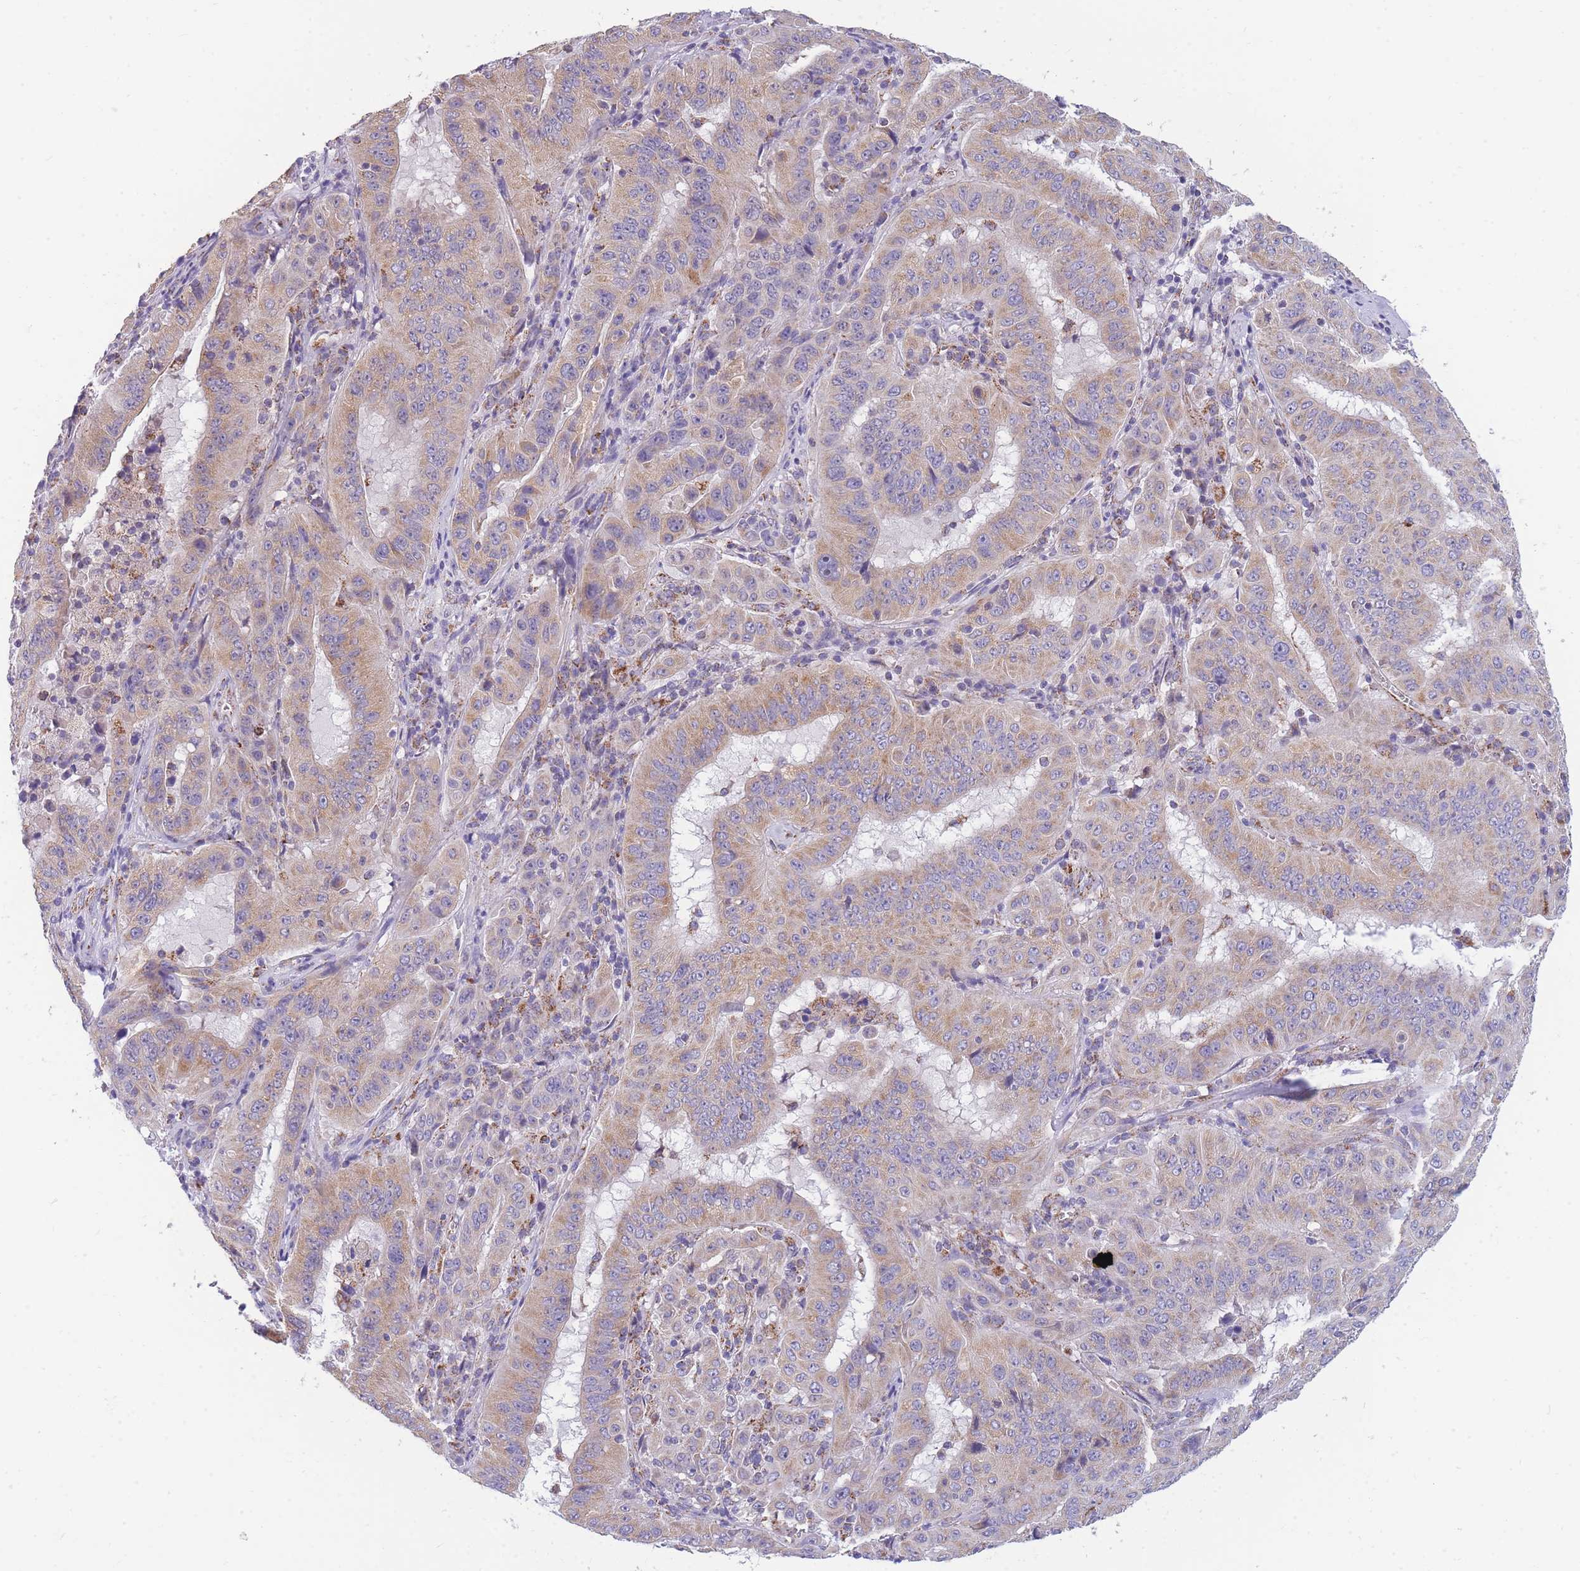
{"staining": {"intensity": "weak", "quantity": ">75%", "location": "cytoplasmic/membranous"}, "tissue": "pancreatic cancer", "cell_type": "Tumor cells", "image_type": "cancer", "snomed": [{"axis": "morphology", "description": "Adenocarcinoma, NOS"}, {"axis": "topography", "description": "Pancreas"}], "caption": "A photomicrograph of pancreatic adenocarcinoma stained for a protein reveals weak cytoplasmic/membranous brown staining in tumor cells.", "gene": "MRPS11", "patient": {"sex": "male", "age": 63}}